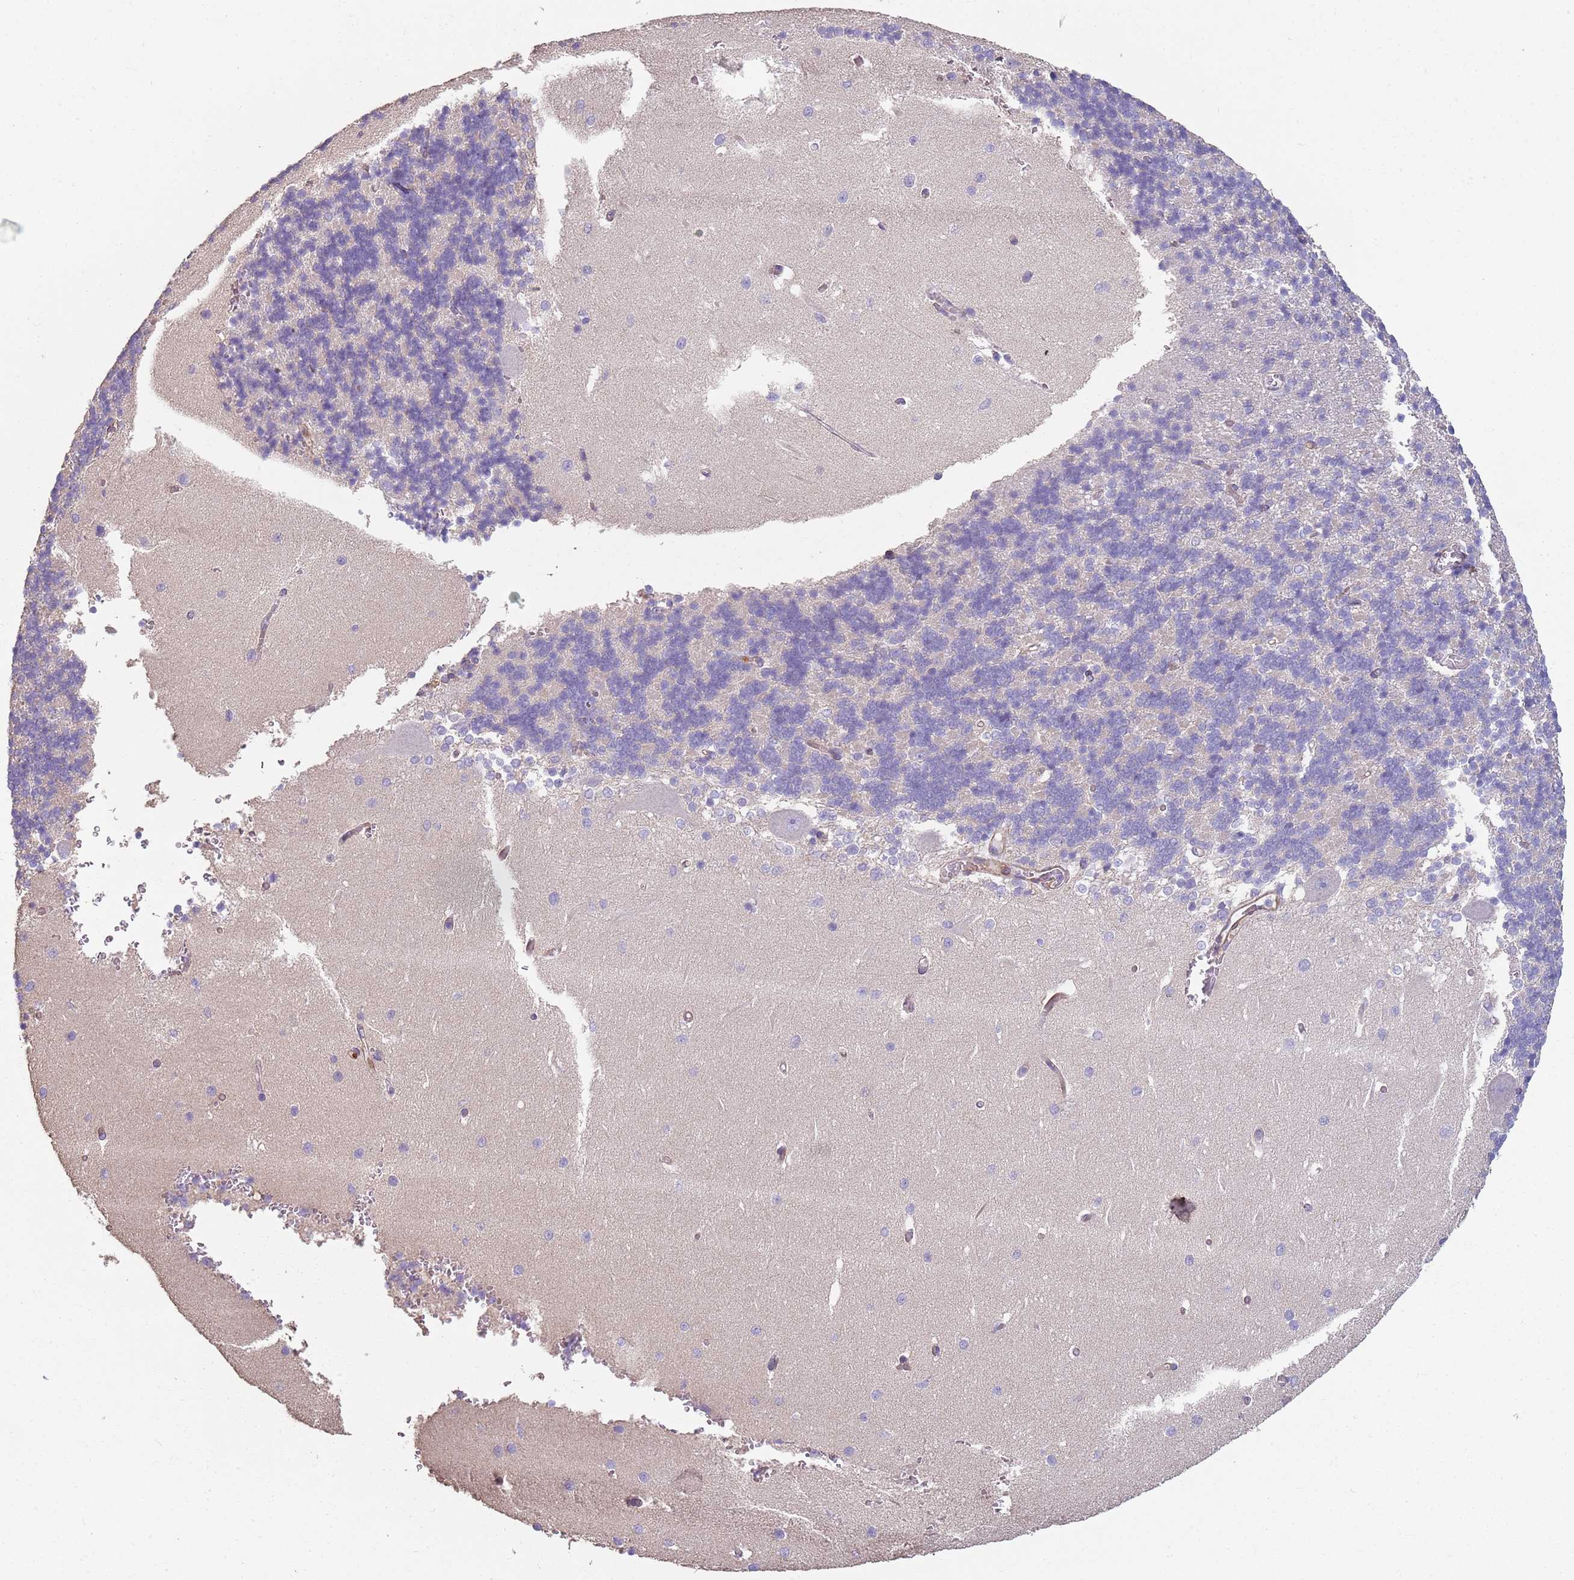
{"staining": {"intensity": "negative", "quantity": "none", "location": "none"}, "tissue": "cerebellum", "cell_type": "Cells in granular layer", "image_type": "normal", "snomed": [{"axis": "morphology", "description": "Normal tissue, NOS"}, {"axis": "topography", "description": "Cerebellum"}], "caption": "DAB immunohistochemical staining of normal cerebellum shows no significant staining in cells in granular layer.", "gene": "PHLPP2", "patient": {"sex": "male", "age": 37}}